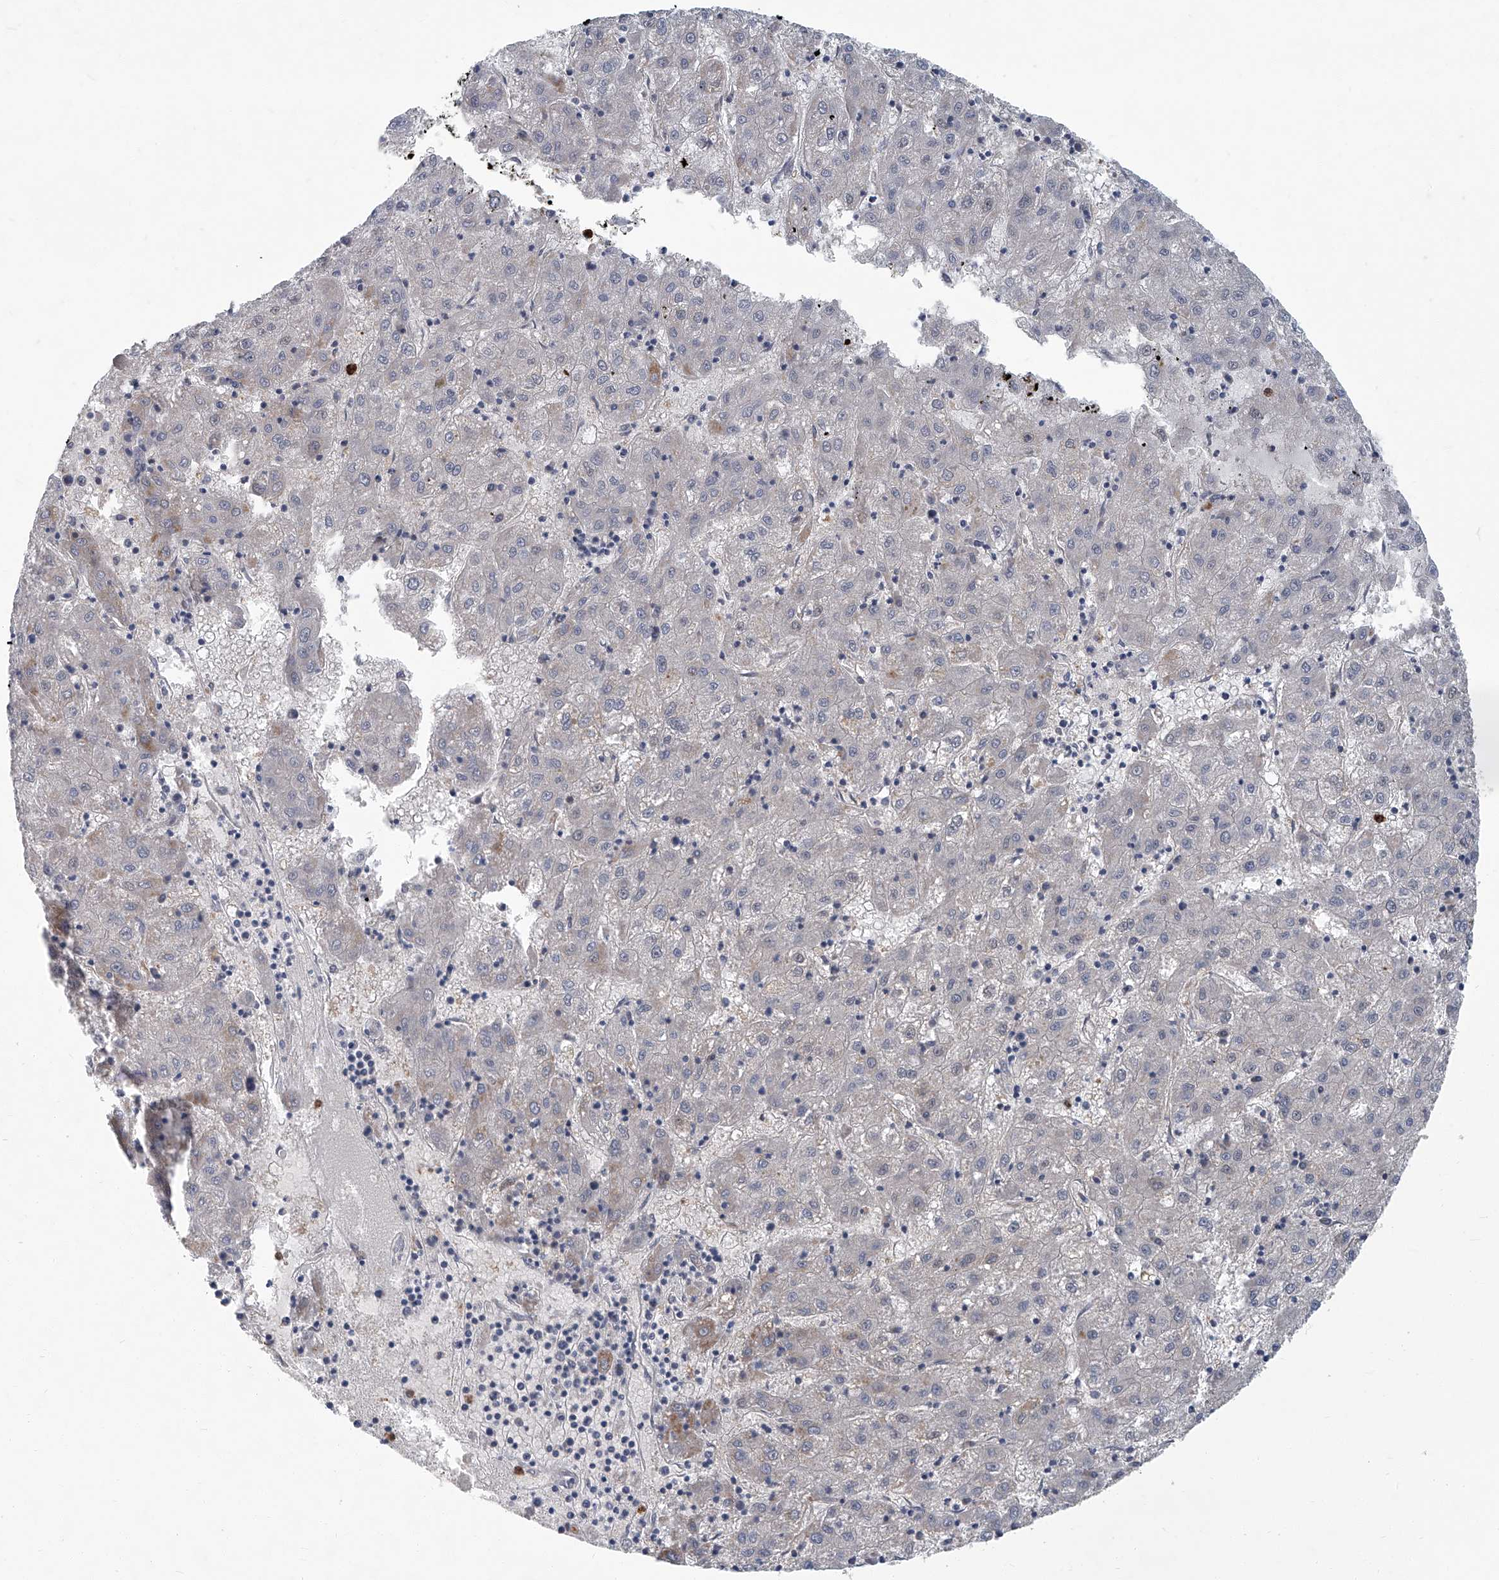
{"staining": {"intensity": "negative", "quantity": "none", "location": "none"}, "tissue": "liver cancer", "cell_type": "Tumor cells", "image_type": "cancer", "snomed": [{"axis": "morphology", "description": "Carcinoma, Hepatocellular, NOS"}, {"axis": "topography", "description": "Liver"}], "caption": "Tumor cells show no significant protein positivity in hepatocellular carcinoma (liver). Nuclei are stained in blue.", "gene": "AKNAD1", "patient": {"sex": "male", "age": 72}}